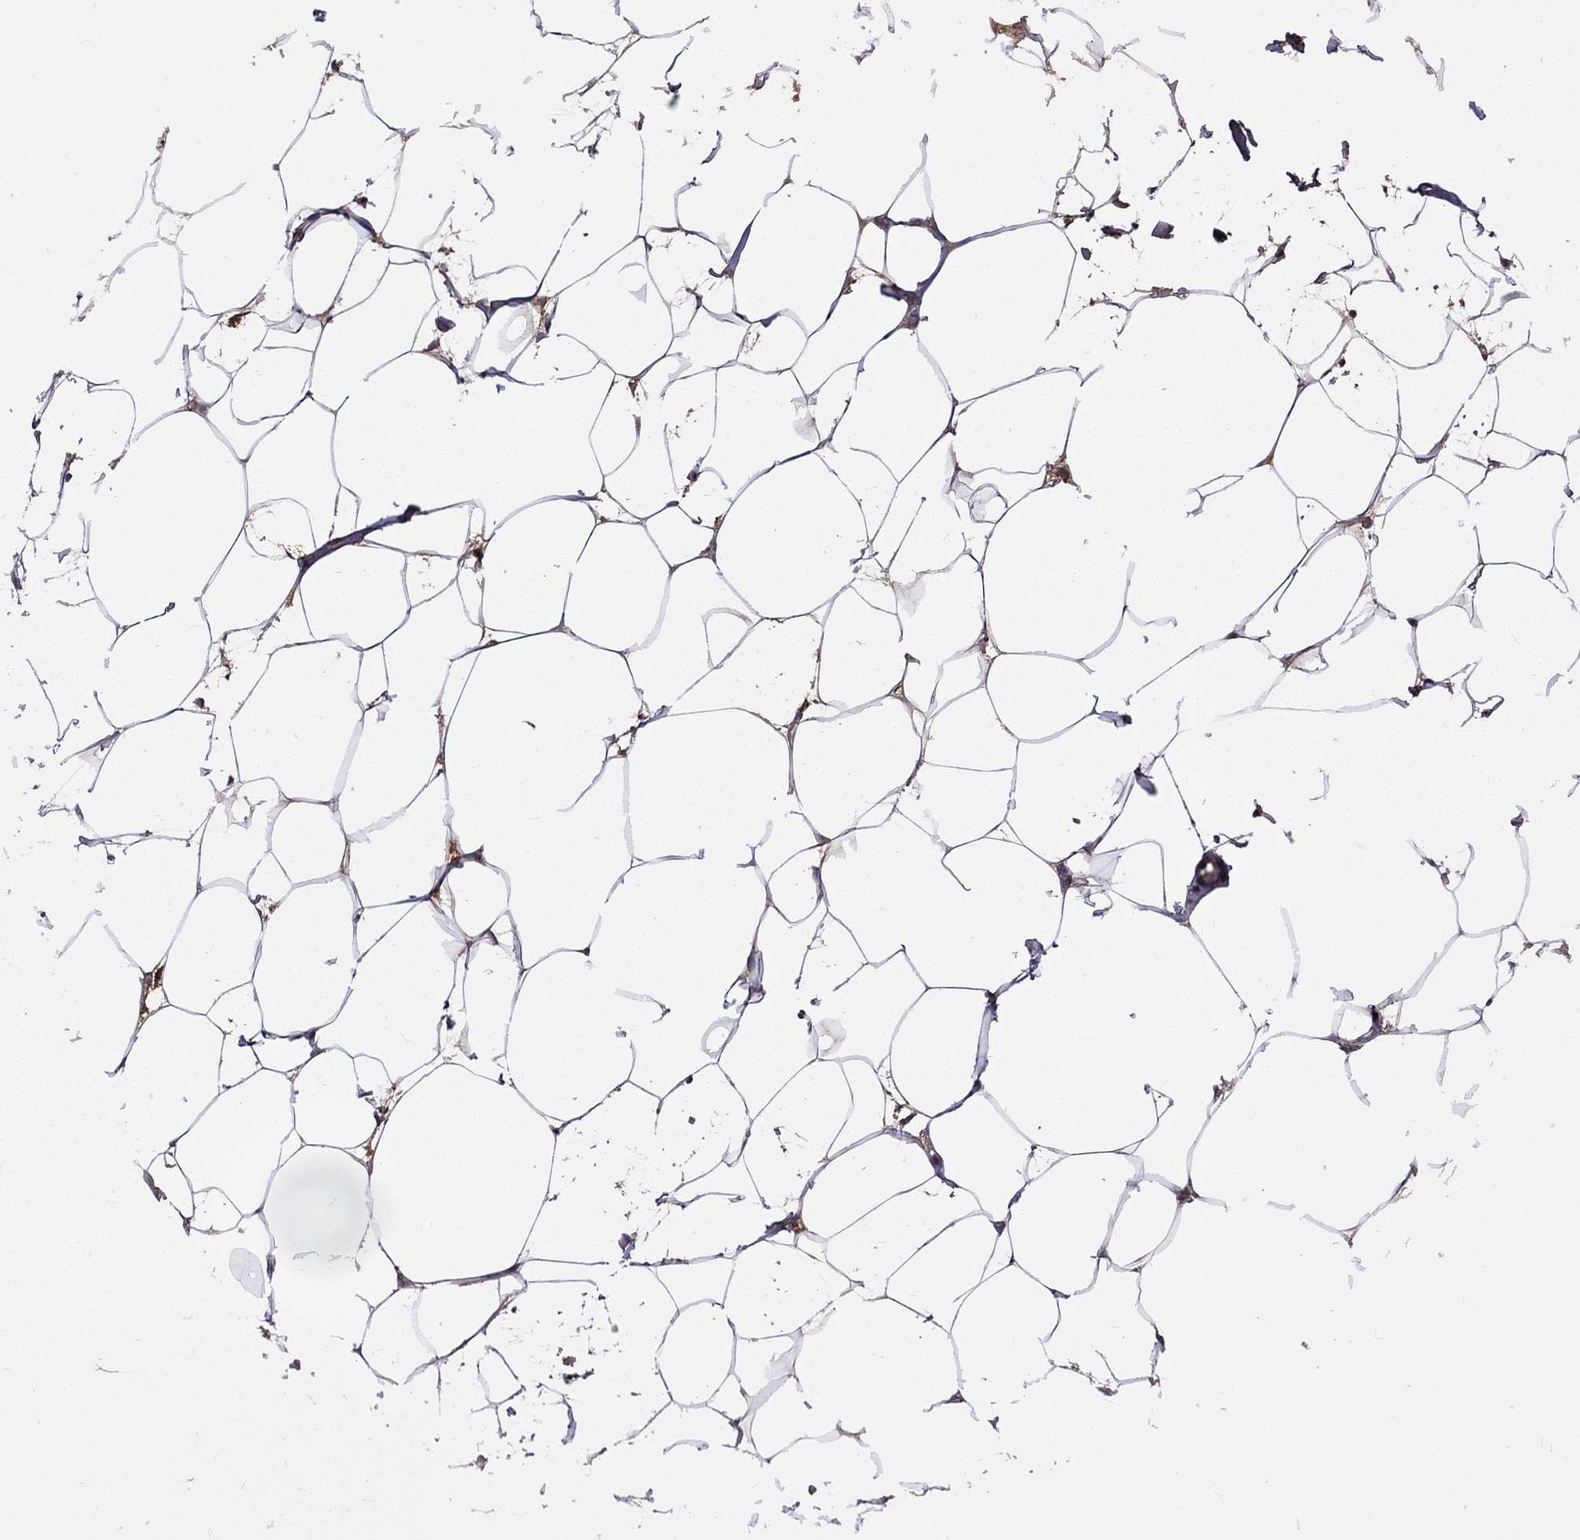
{"staining": {"intensity": "negative", "quantity": "none", "location": "none"}, "tissue": "breast", "cell_type": "Adipocytes", "image_type": "normal", "snomed": [{"axis": "morphology", "description": "Normal tissue, NOS"}, {"axis": "topography", "description": "Breast"}], "caption": "Immunohistochemistry micrograph of unremarkable breast: breast stained with DAB reveals no significant protein expression in adipocytes.", "gene": "SERPINA3", "patient": {"sex": "female", "age": 32}}